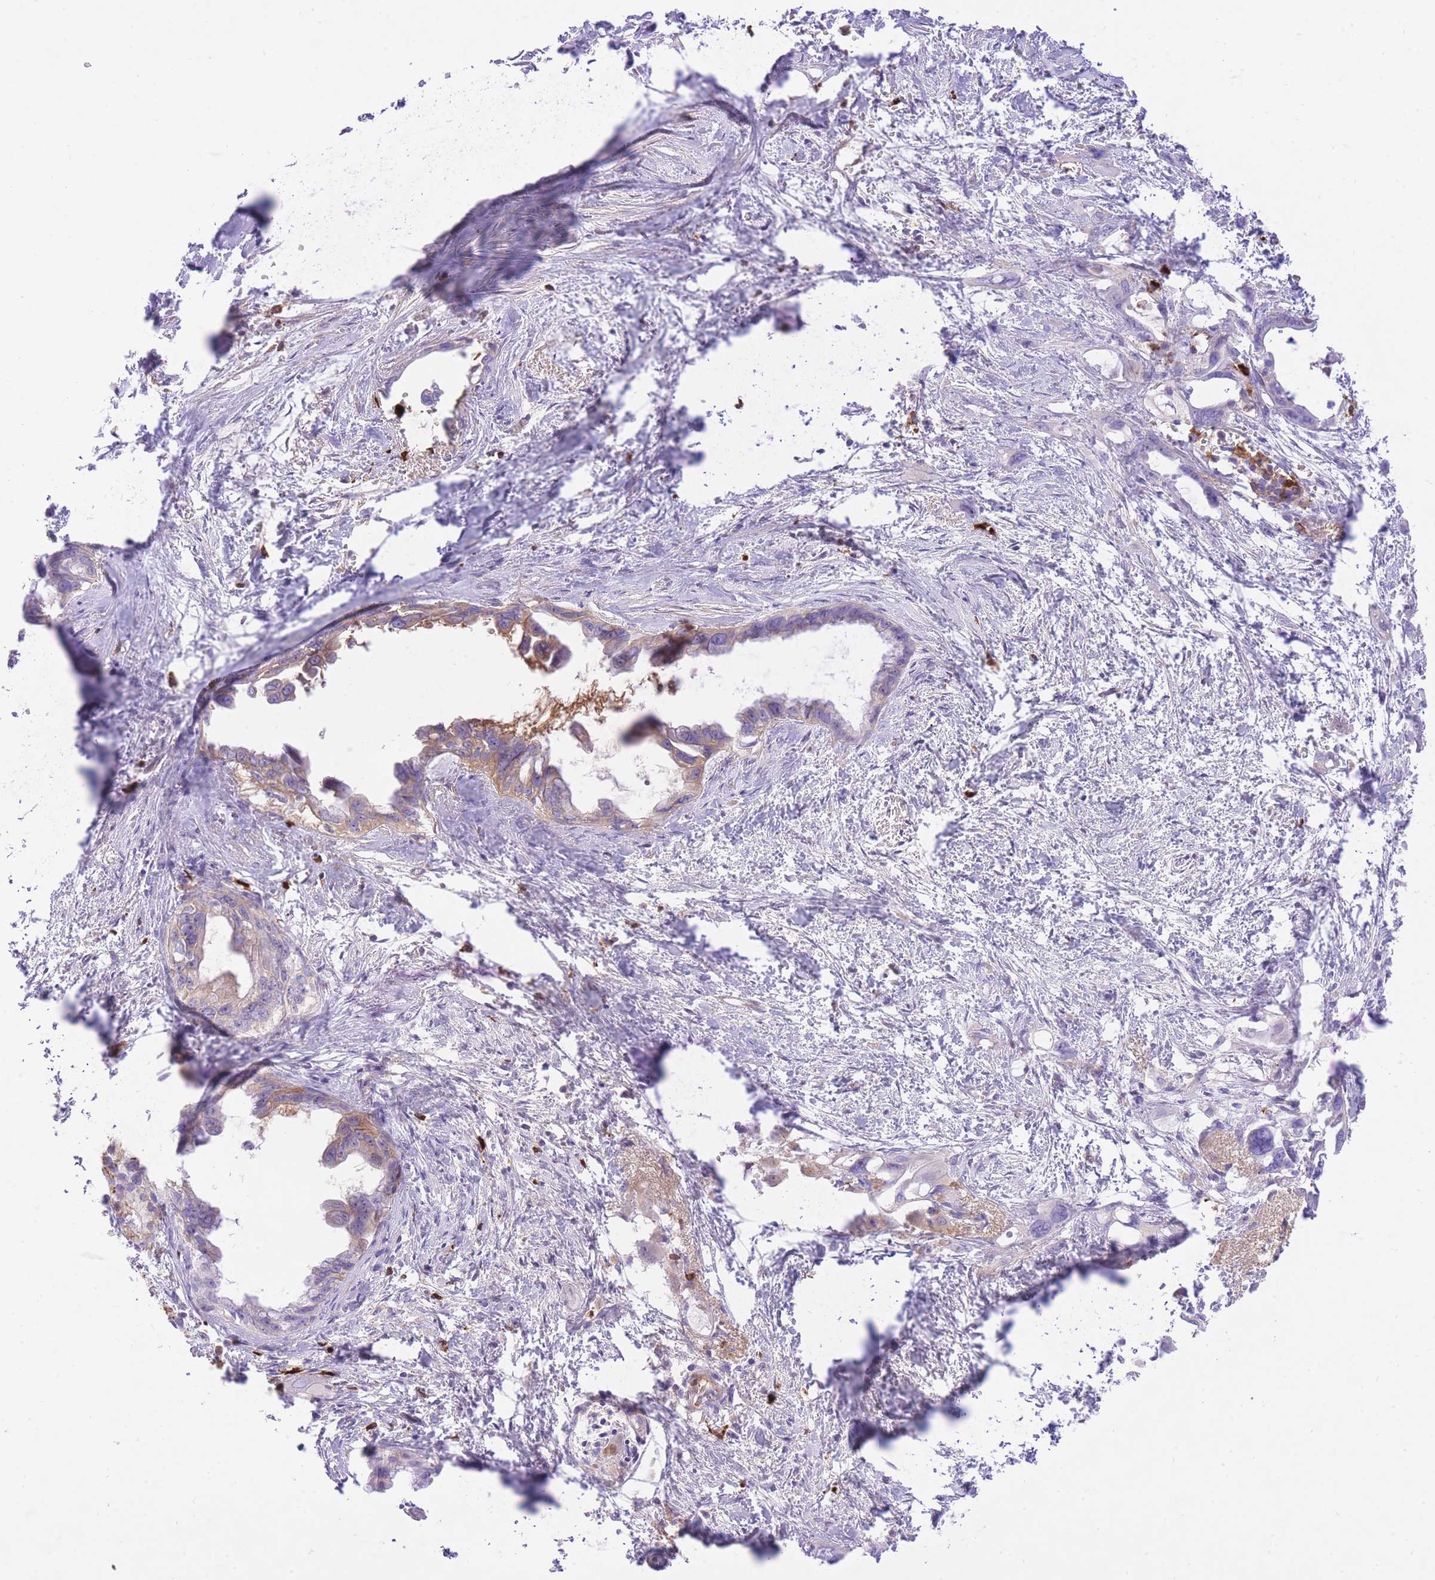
{"staining": {"intensity": "weak", "quantity": "<25%", "location": "cytoplasmic/membranous"}, "tissue": "pancreatic cancer", "cell_type": "Tumor cells", "image_type": "cancer", "snomed": [{"axis": "morphology", "description": "Adenocarcinoma, NOS"}, {"axis": "topography", "description": "Pancreas"}], "caption": "Immunohistochemistry of human adenocarcinoma (pancreatic) shows no staining in tumor cells.", "gene": "HRG", "patient": {"sex": "male", "age": 61}}